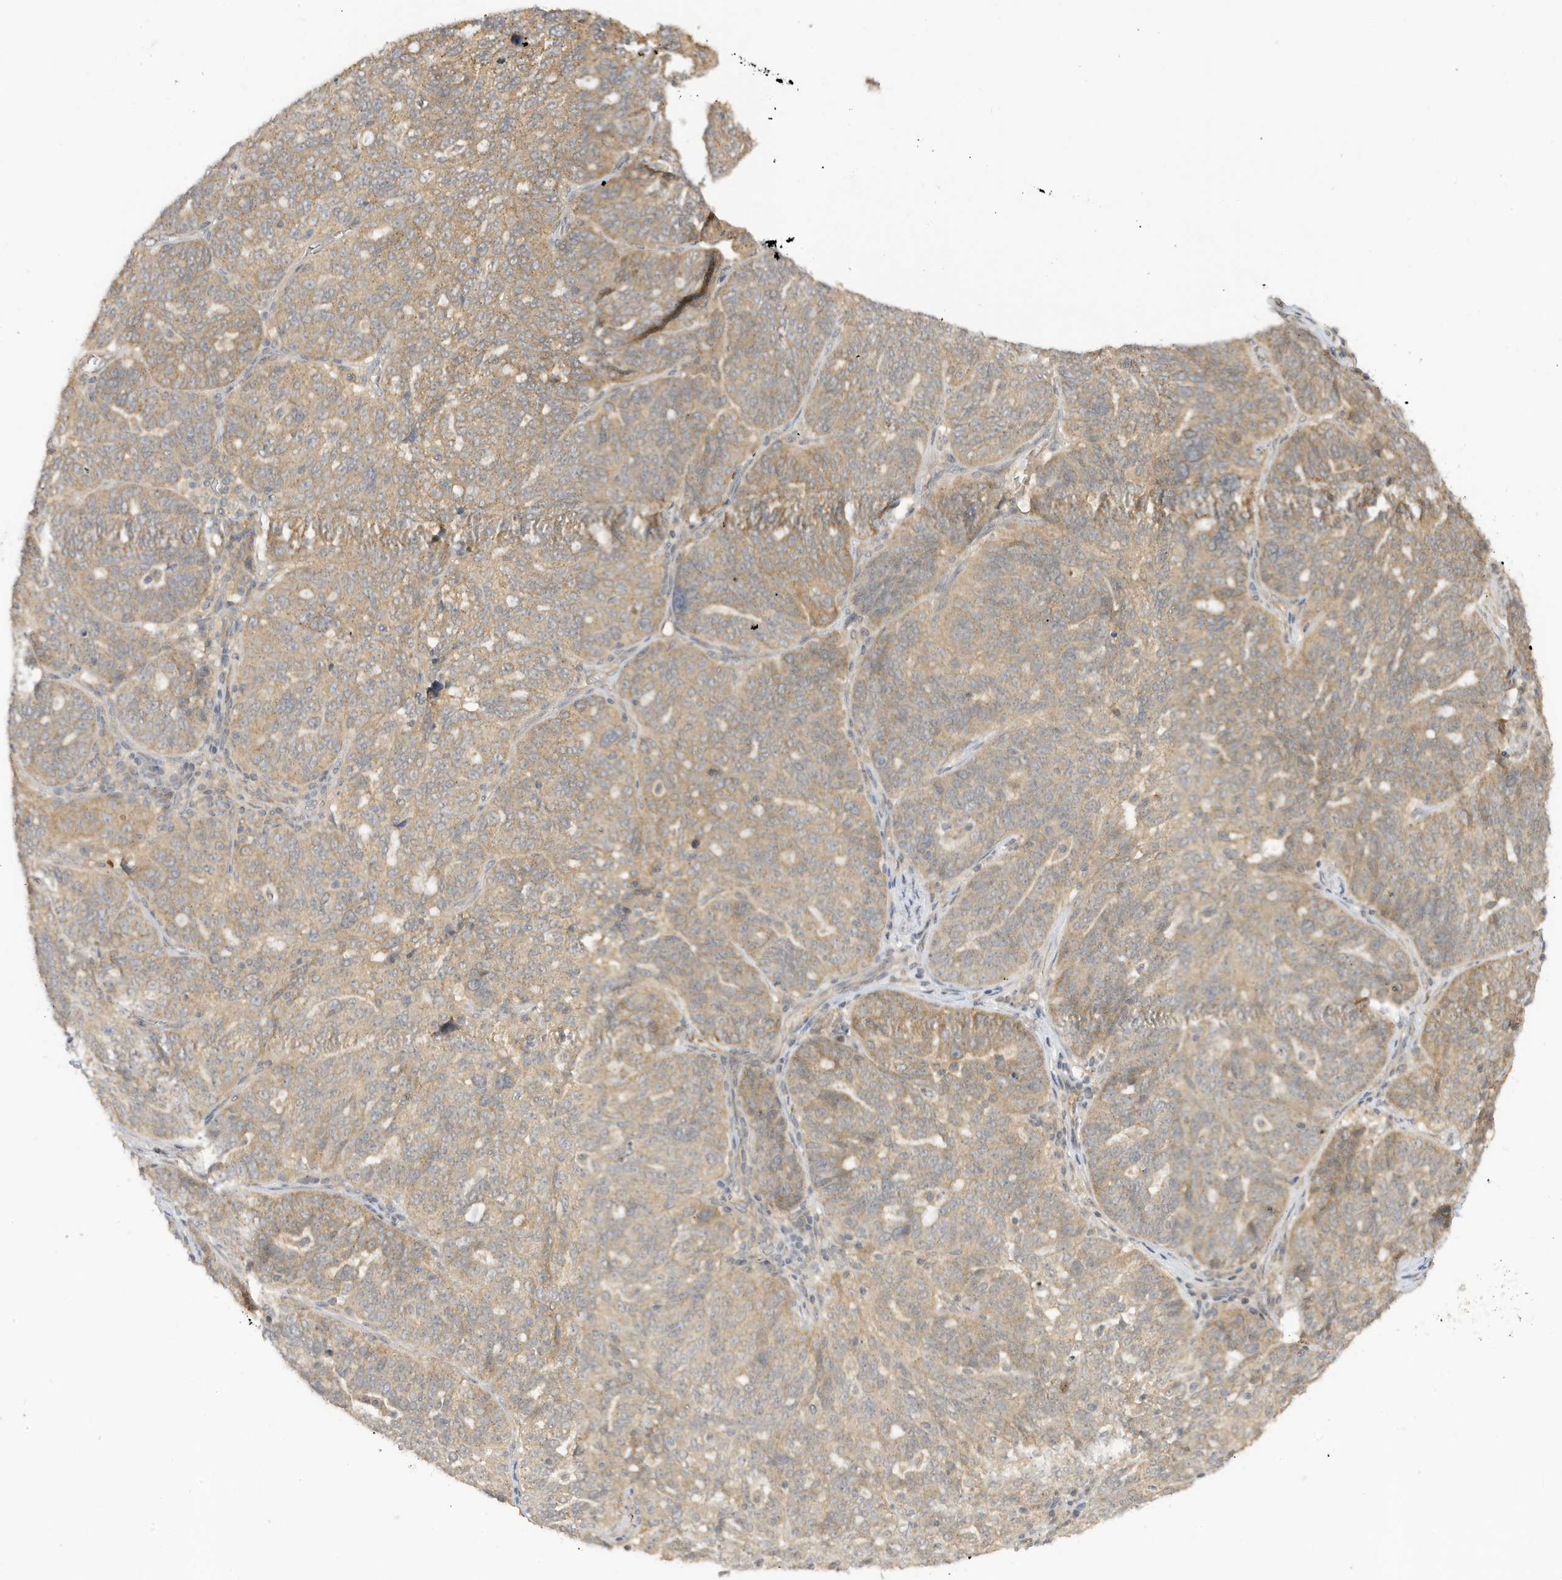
{"staining": {"intensity": "moderate", "quantity": ">75%", "location": "cytoplasmic/membranous,nuclear"}, "tissue": "ovarian cancer", "cell_type": "Tumor cells", "image_type": "cancer", "snomed": [{"axis": "morphology", "description": "Cystadenocarcinoma, serous, NOS"}, {"axis": "topography", "description": "Ovary"}], "caption": "Moderate cytoplasmic/membranous and nuclear positivity is present in approximately >75% of tumor cells in ovarian cancer. The staining is performed using DAB (3,3'-diaminobenzidine) brown chromogen to label protein expression. The nuclei are counter-stained blue using hematoxylin.", "gene": "TAB3", "patient": {"sex": "female", "age": 59}}